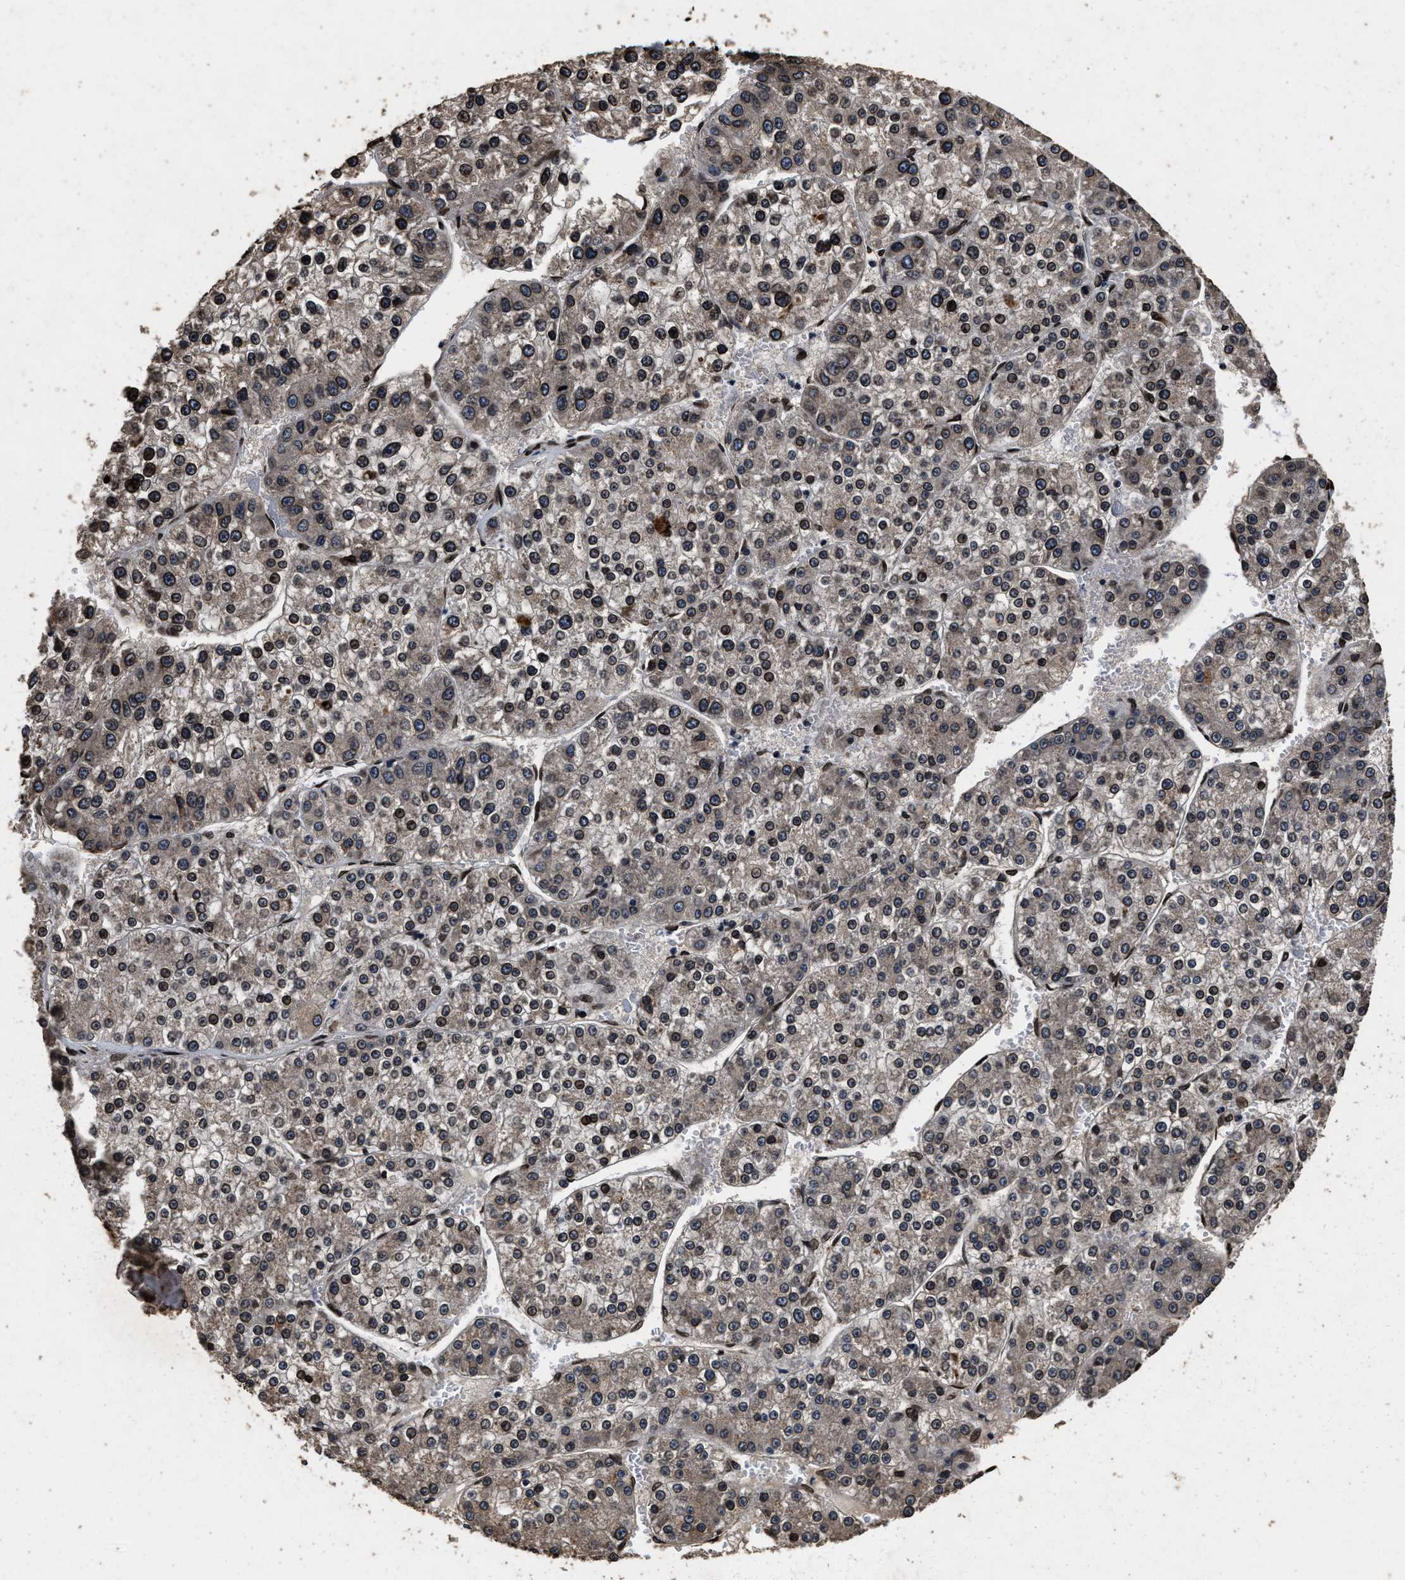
{"staining": {"intensity": "moderate", "quantity": "25%-75%", "location": "cytoplasmic/membranous,nuclear"}, "tissue": "liver cancer", "cell_type": "Tumor cells", "image_type": "cancer", "snomed": [{"axis": "morphology", "description": "Carcinoma, Hepatocellular, NOS"}, {"axis": "topography", "description": "Liver"}], "caption": "Immunohistochemistry photomicrograph of human hepatocellular carcinoma (liver) stained for a protein (brown), which shows medium levels of moderate cytoplasmic/membranous and nuclear positivity in about 25%-75% of tumor cells.", "gene": "ACCS", "patient": {"sex": "female", "age": 73}}